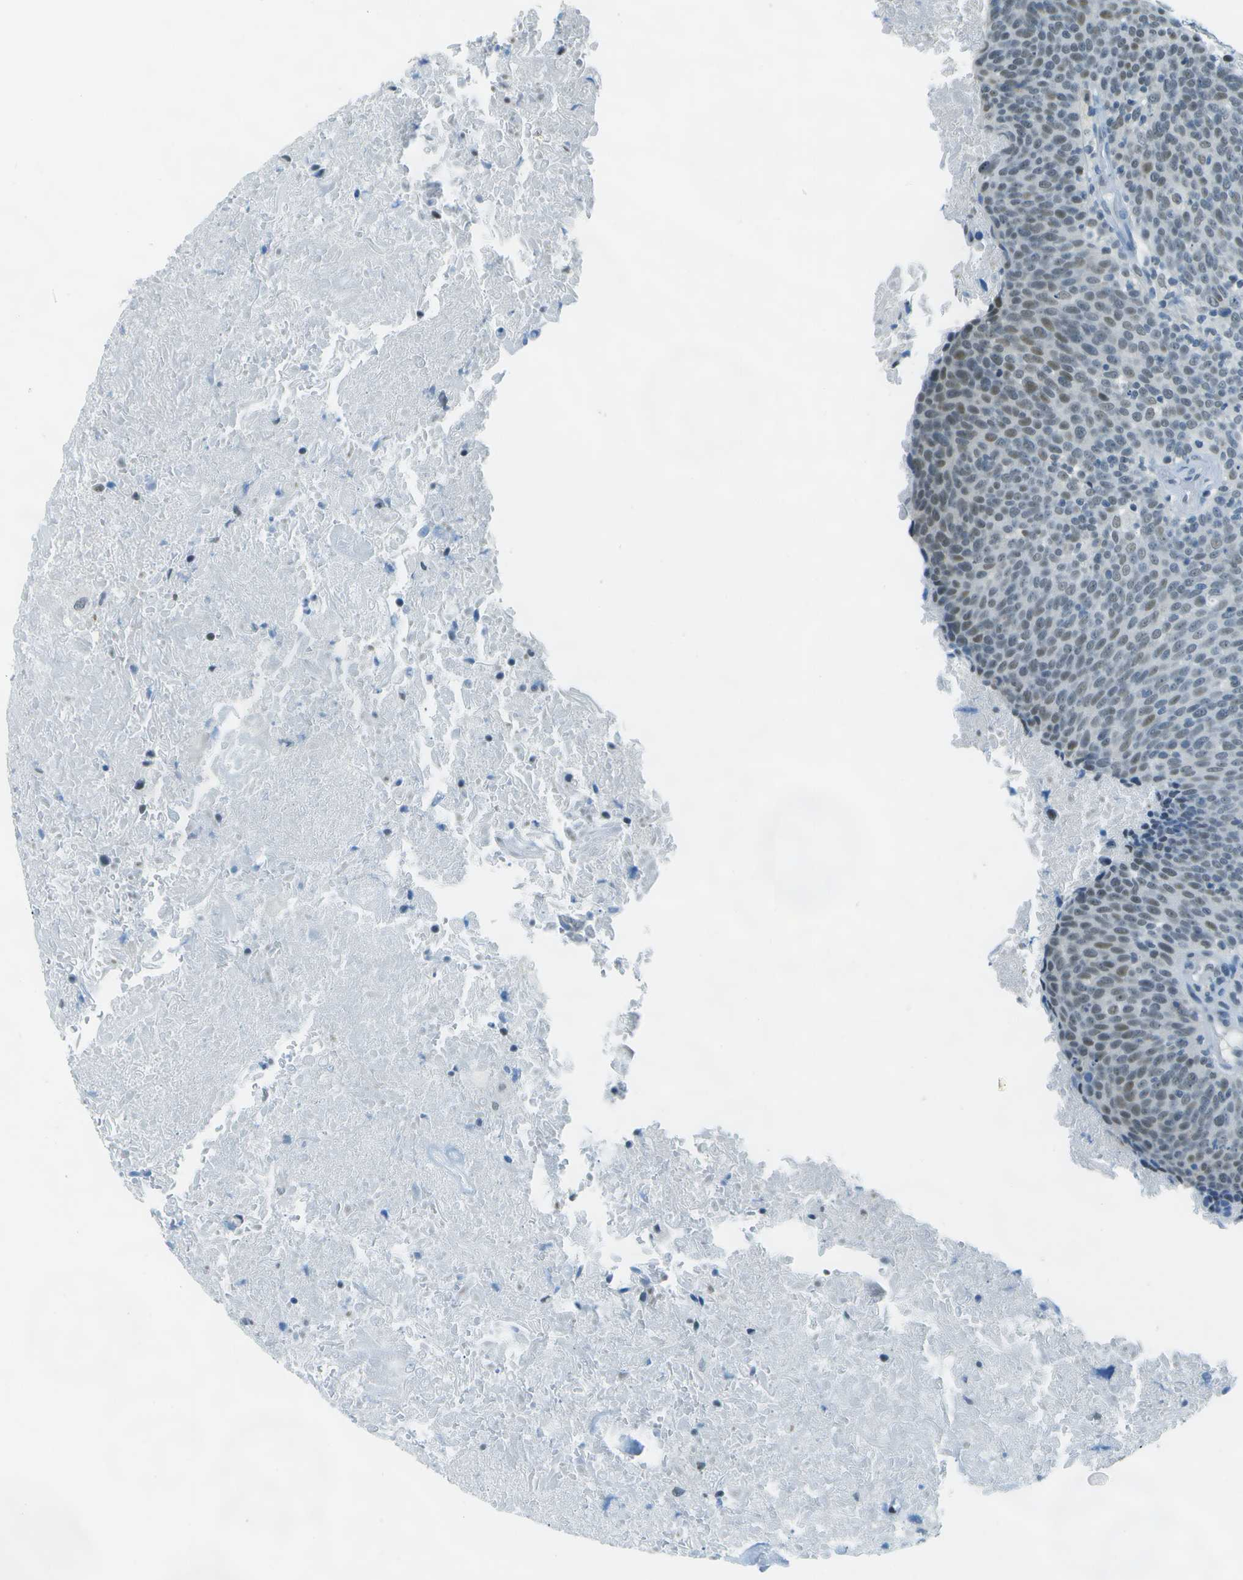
{"staining": {"intensity": "weak", "quantity": "25%-75%", "location": "nuclear"}, "tissue": "head and neck cancer", "cell_type": "Tumor cells", "image_type": "cancer", "snomed": [{"axis": "morphology", "description": "Squamous cell carcinoma, NOS"}, {"axis": "morphology", "description": "Squamous cell carcinoma, metastatic, NOS"}, {"axis": "topography", "description": "Lymph node"}, {"axis": "topography", "description": "Head-Neck"}], "caption": "About 25%-75% of tumor cells in human head and neck metastatic squamous cell carcinoma demonstrate weak nuclear protein staining as visualized by brown immunohistochemical staining.", "gene": "NEK11", "patient": {"sex": "male", "age": 62}}